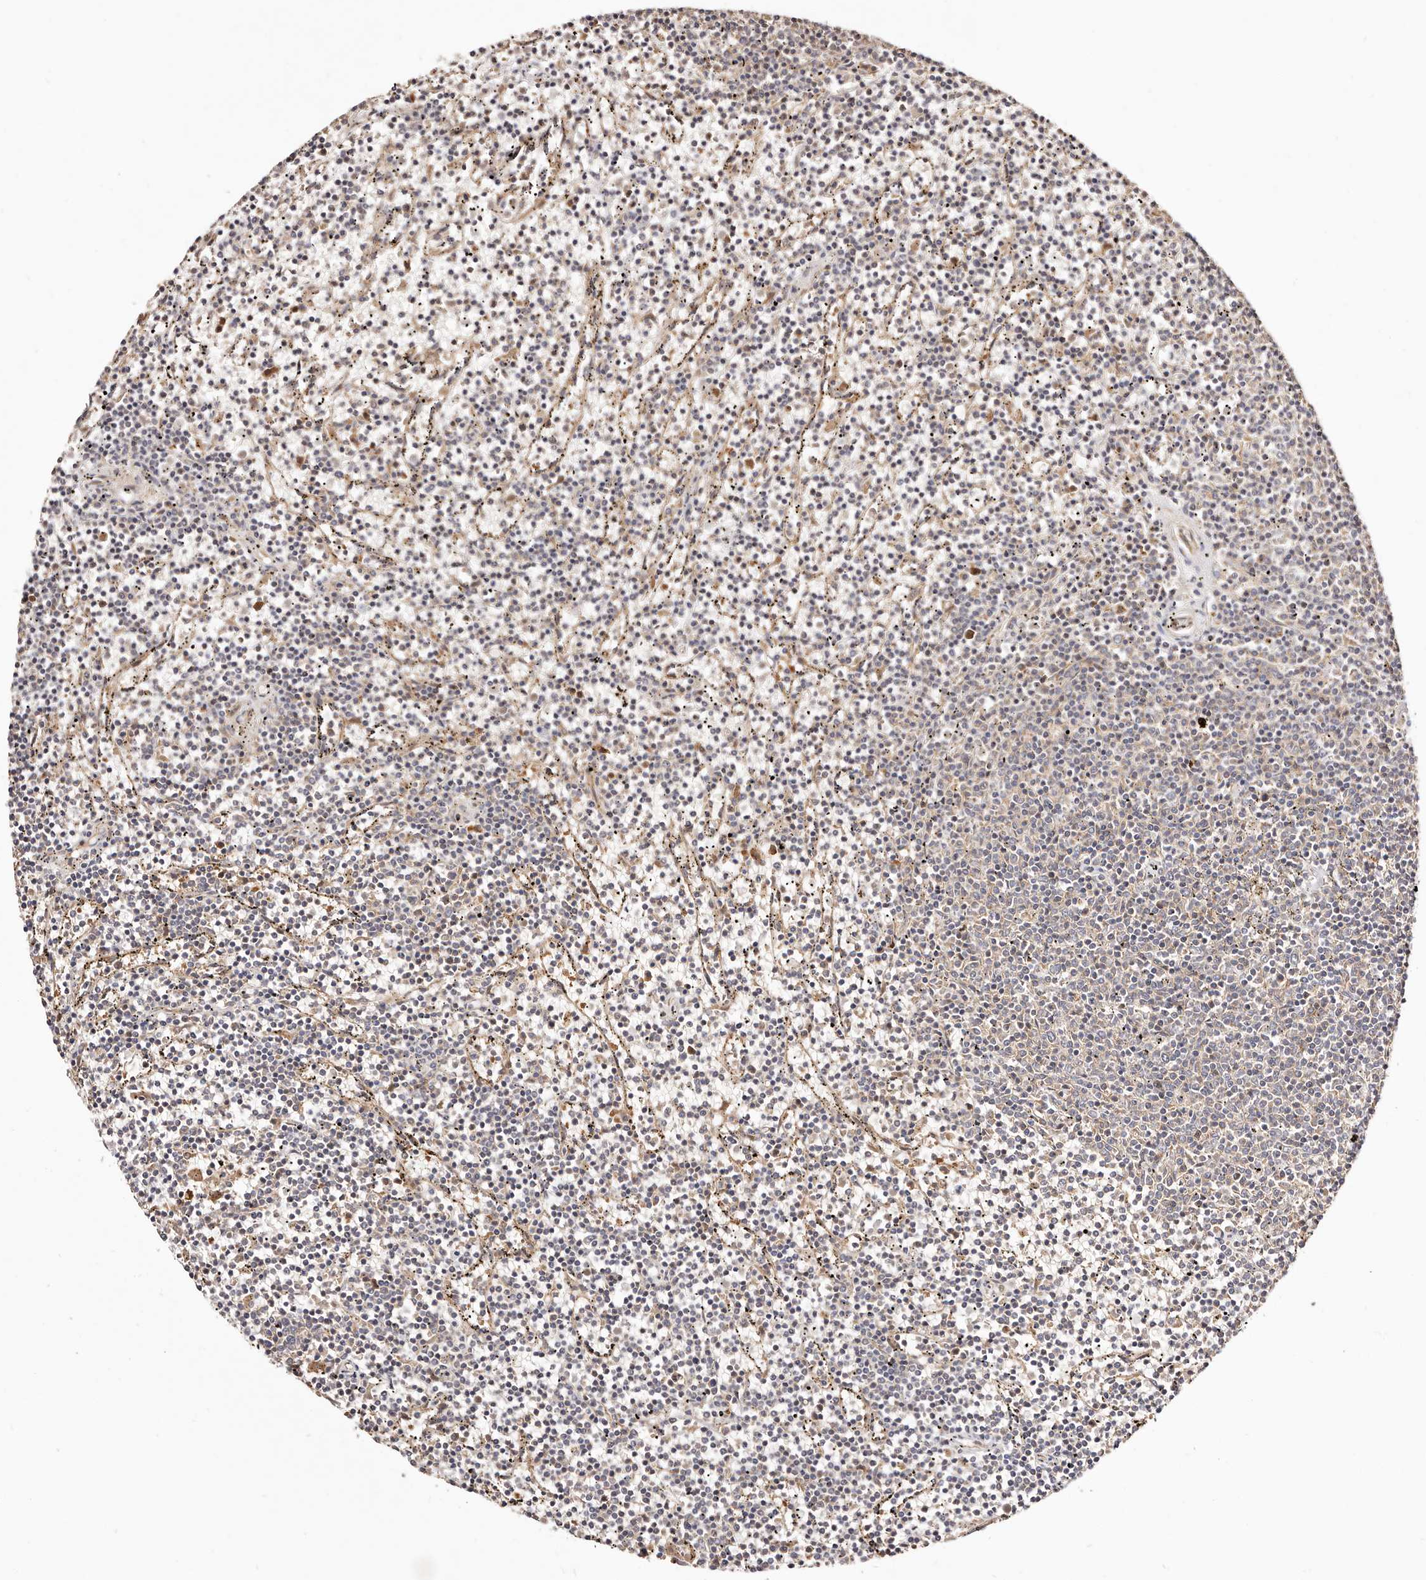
{"staining": {"intensity": "weak", "quantity": "25%-75%", "location": "cytoplasmic/membranous"}, "tissue": "lymphoma", "cell_type": "Tumor cells", "image_type": "cancer", "snomed": [{"axis": "morphology", "description": "Malignant lymphoma, non-Hodgkin's type, Low grade"}, {"axis": "topography", "description": "Spleen"}], "caption": "DAB immunohistochemical staining of human lymphoma displays weak cytoplasmic/membranous protein staining in approximately 25%-75% of tumor cells.", "gene": "MAPK1", "patient": {"sex": "female", "age": 50}}